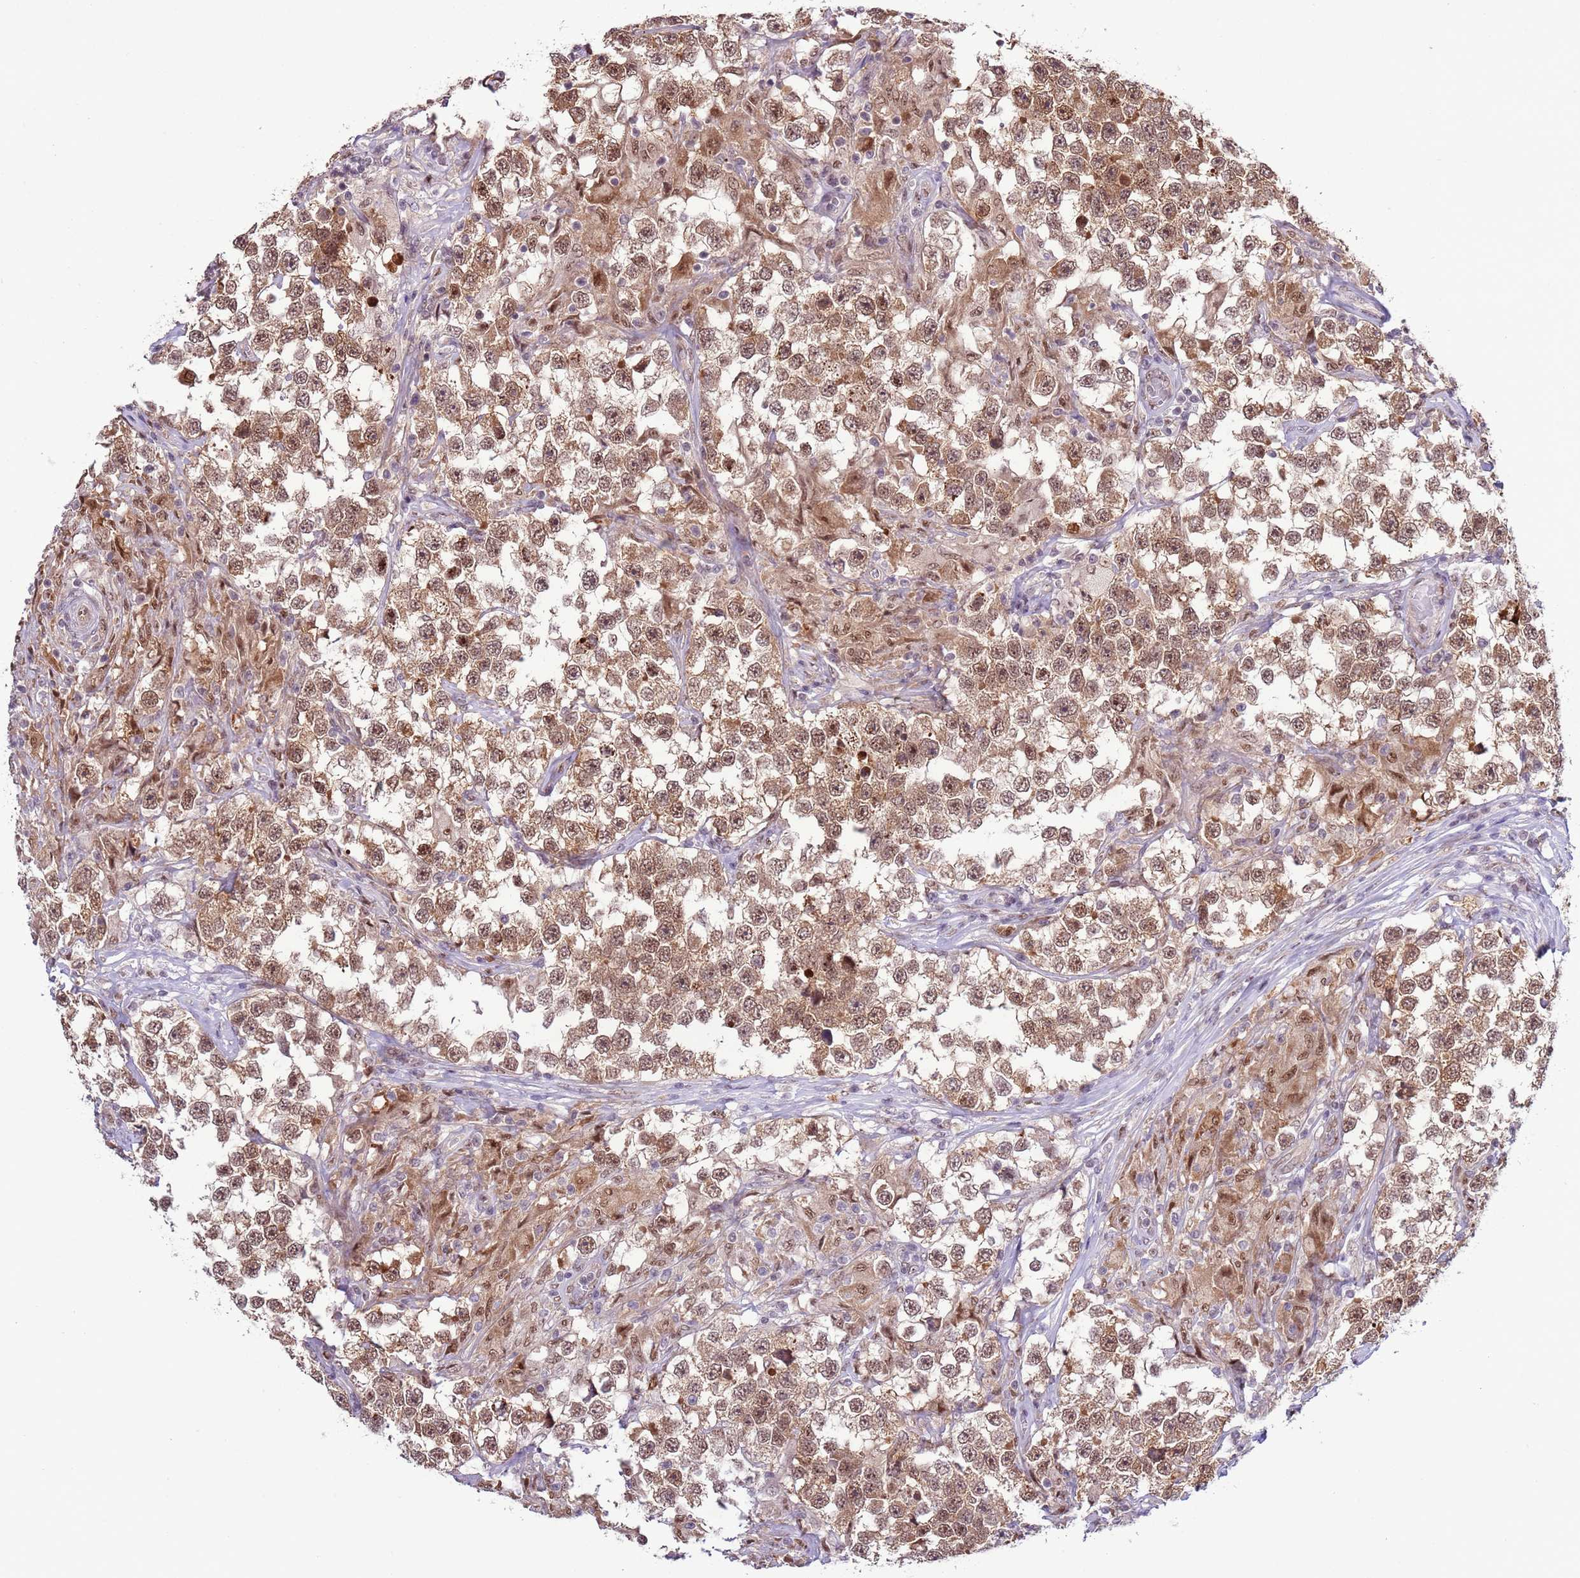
{"staining": {"intensity": "moderate", "quantity": ">75%", "location": "nuclear"}, "tissue": "testis cancer", "cell_type": "Tumor cells", "image_type": "cancer", "snomed": [{"axis": "morphology", "description": "Seminoma, NOS"}, {"axis": "topography", "description": "Testis"}], "caption": "Protein staining shows moderate nuclear expression in about >75% of tumor cells in seminoma (testis).", "gene": "PRPF6", "patient": {"sex": "male", "age": 46}}